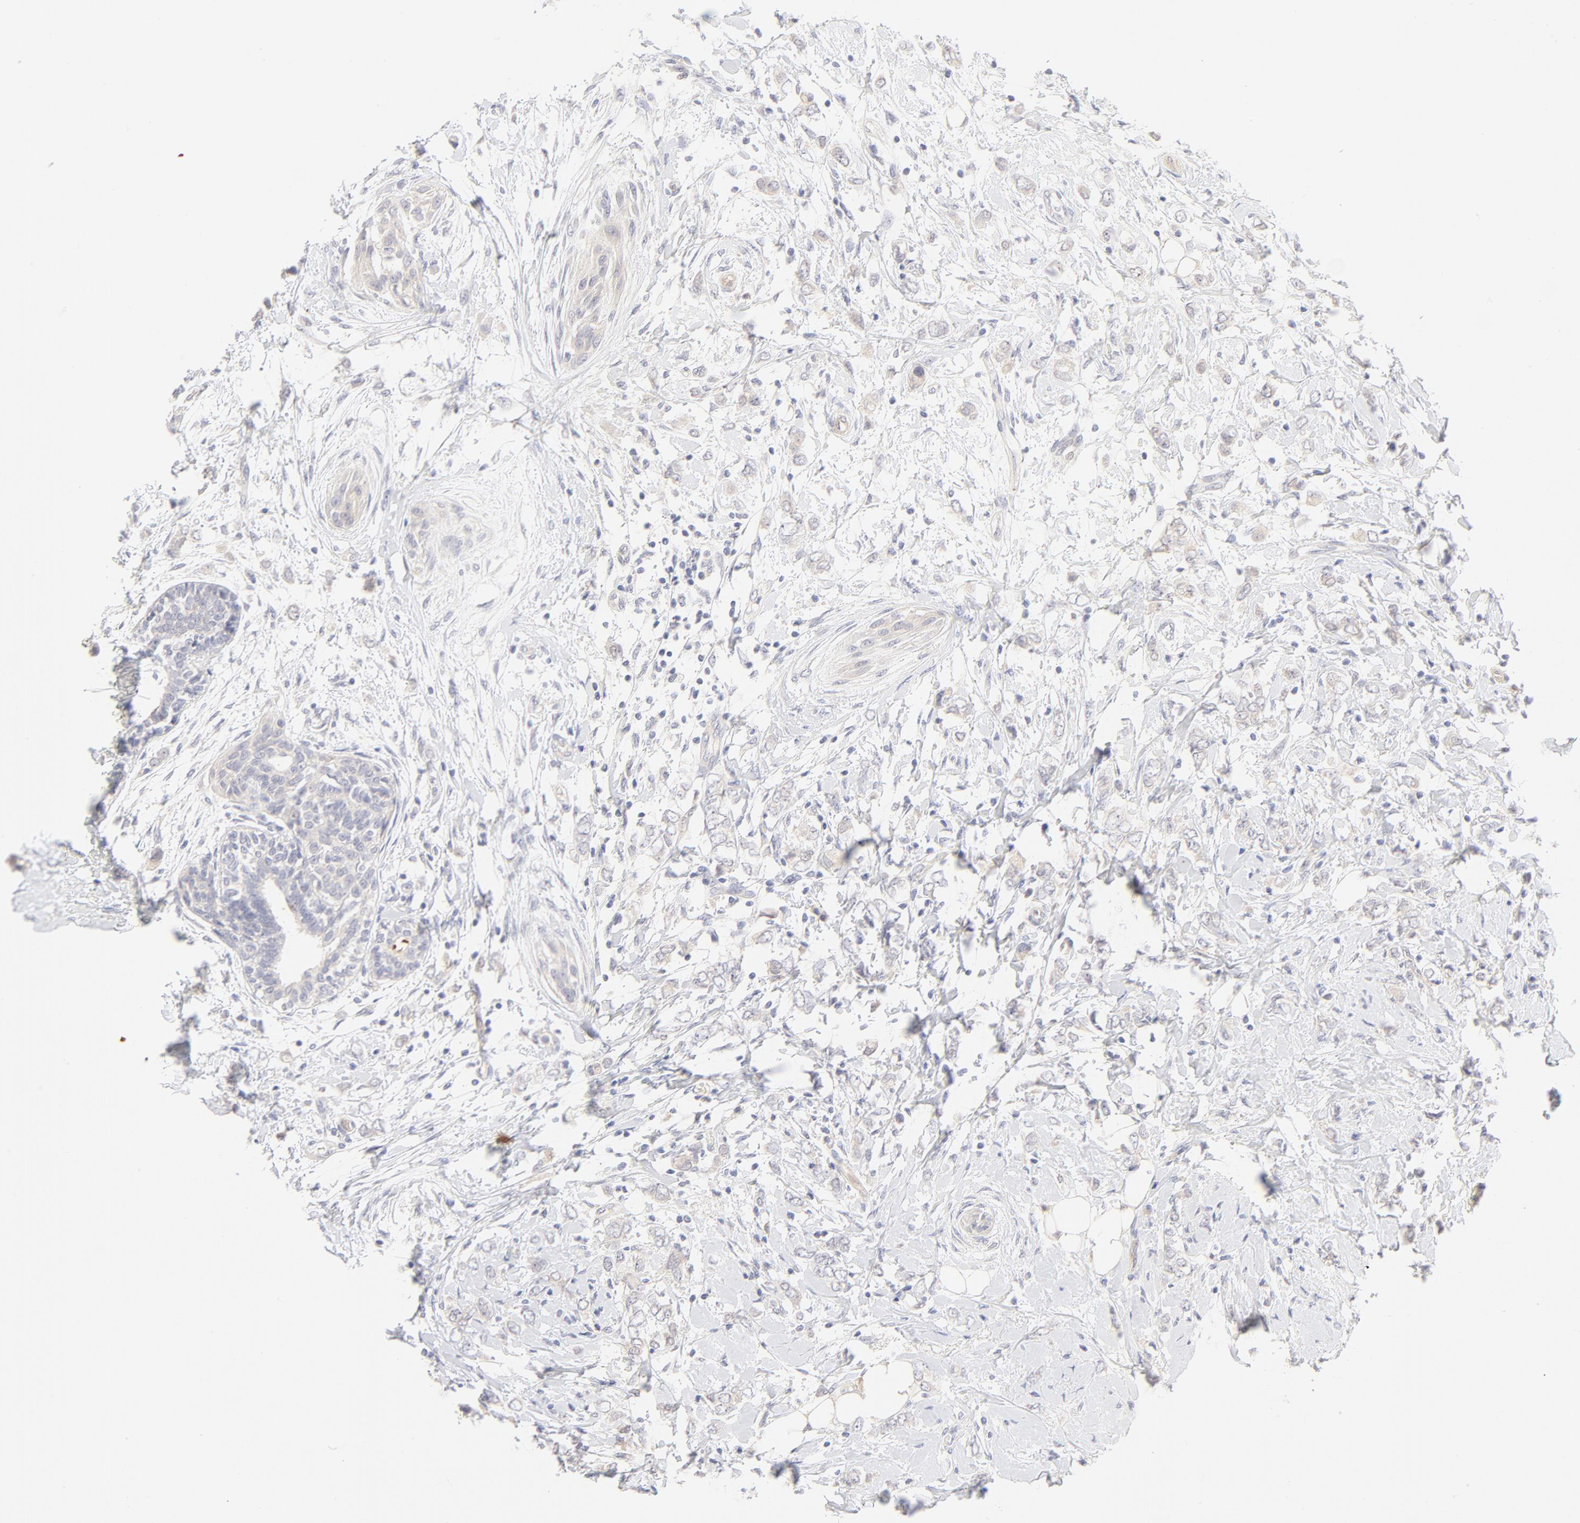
{"staining": {"intensity": "weak", "quantity": "25%-75%", "location": "cytoplasmic/membranous"}, "tissue": "breast cancer", "cell_type": "Tumor cells", "image_type": "cancer", "snomed": [{"axis": "morphology", "description": "Normal tissue, NOS"}, {"axis": "morphology", "description": "Lobular carcinoma"}, {"axis": "topography", "description": "Breast"}], "caption": "Immunohistochemistry (IHC) (DAB (3,3'-diaminobenzidine)) staining of human breast cancer (lobular carcinoma) shows weak cytoplasmic/membranous protein positivity in approximately 25%-75% of tumor cells. (brown staining indicates protein expression, while blue staining denotes nuclei).", "gene": "NKX2-2", "patient": {"sex": "female", "age": 47}}